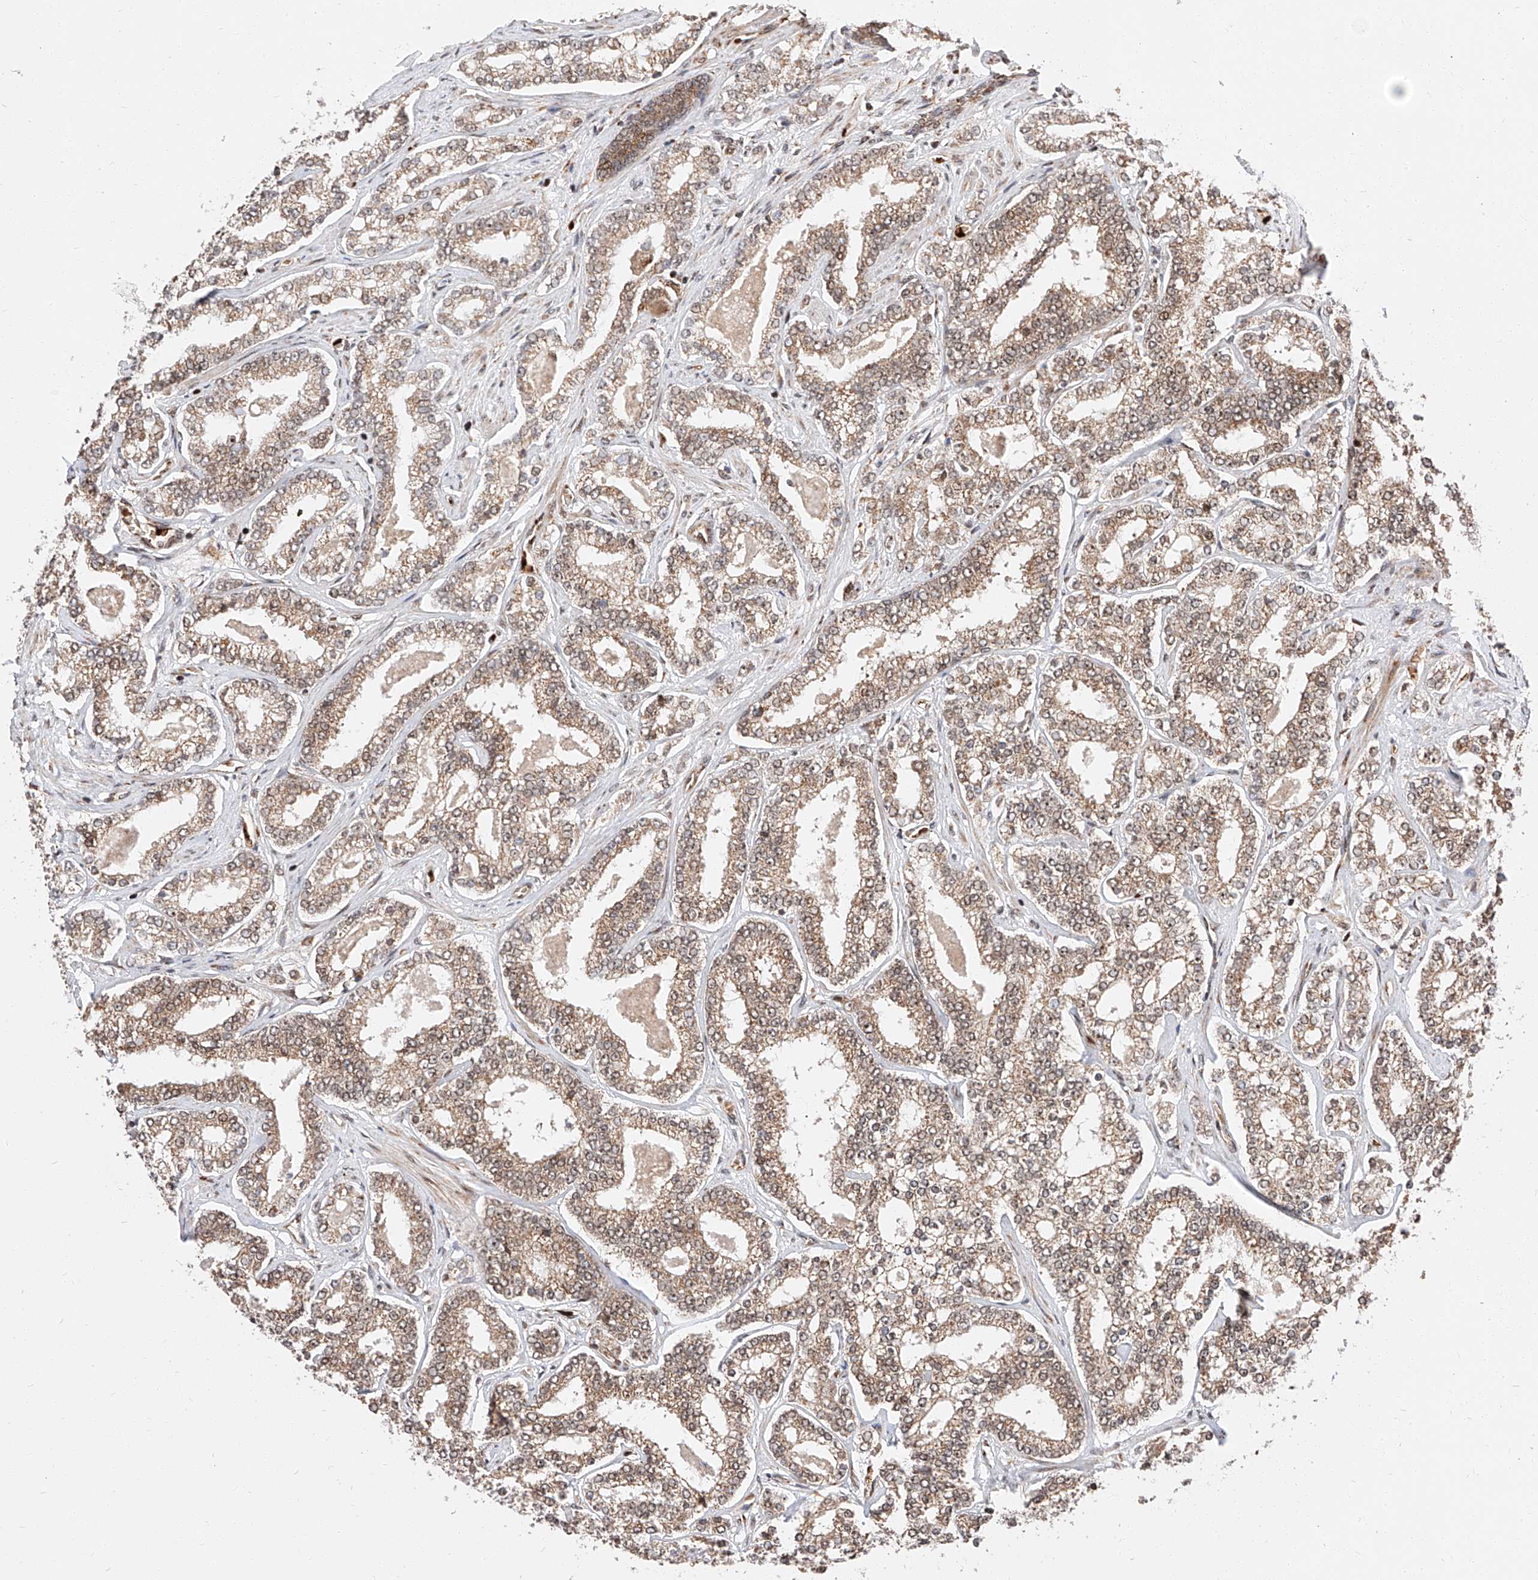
{"staining": {"intensity": "moderate", "quantity": ">75%", "location": "cytoplasmic/membranous,nuclear"}, "tissue": "prostate cancer", "cell_type": "Tumor cells", "image_type": "cancer", "snomed": [{"axis": "morphology", "description": "Normal tissue, NOS"}, {"axis": "morphology", "description": "Adenocarcinoma, High grade"}, {"axis": "topography", "description": "Prostate"}], "caption": "A micrograph of human prostate cancer (adenocarcinoma (high-grade)) stained for a protein displays moderate cytoplasmic/membranous and nuclear brown staining in tumor cells.", "gene": "THTPA", "patient": {"sex": "male", "age": 83}}